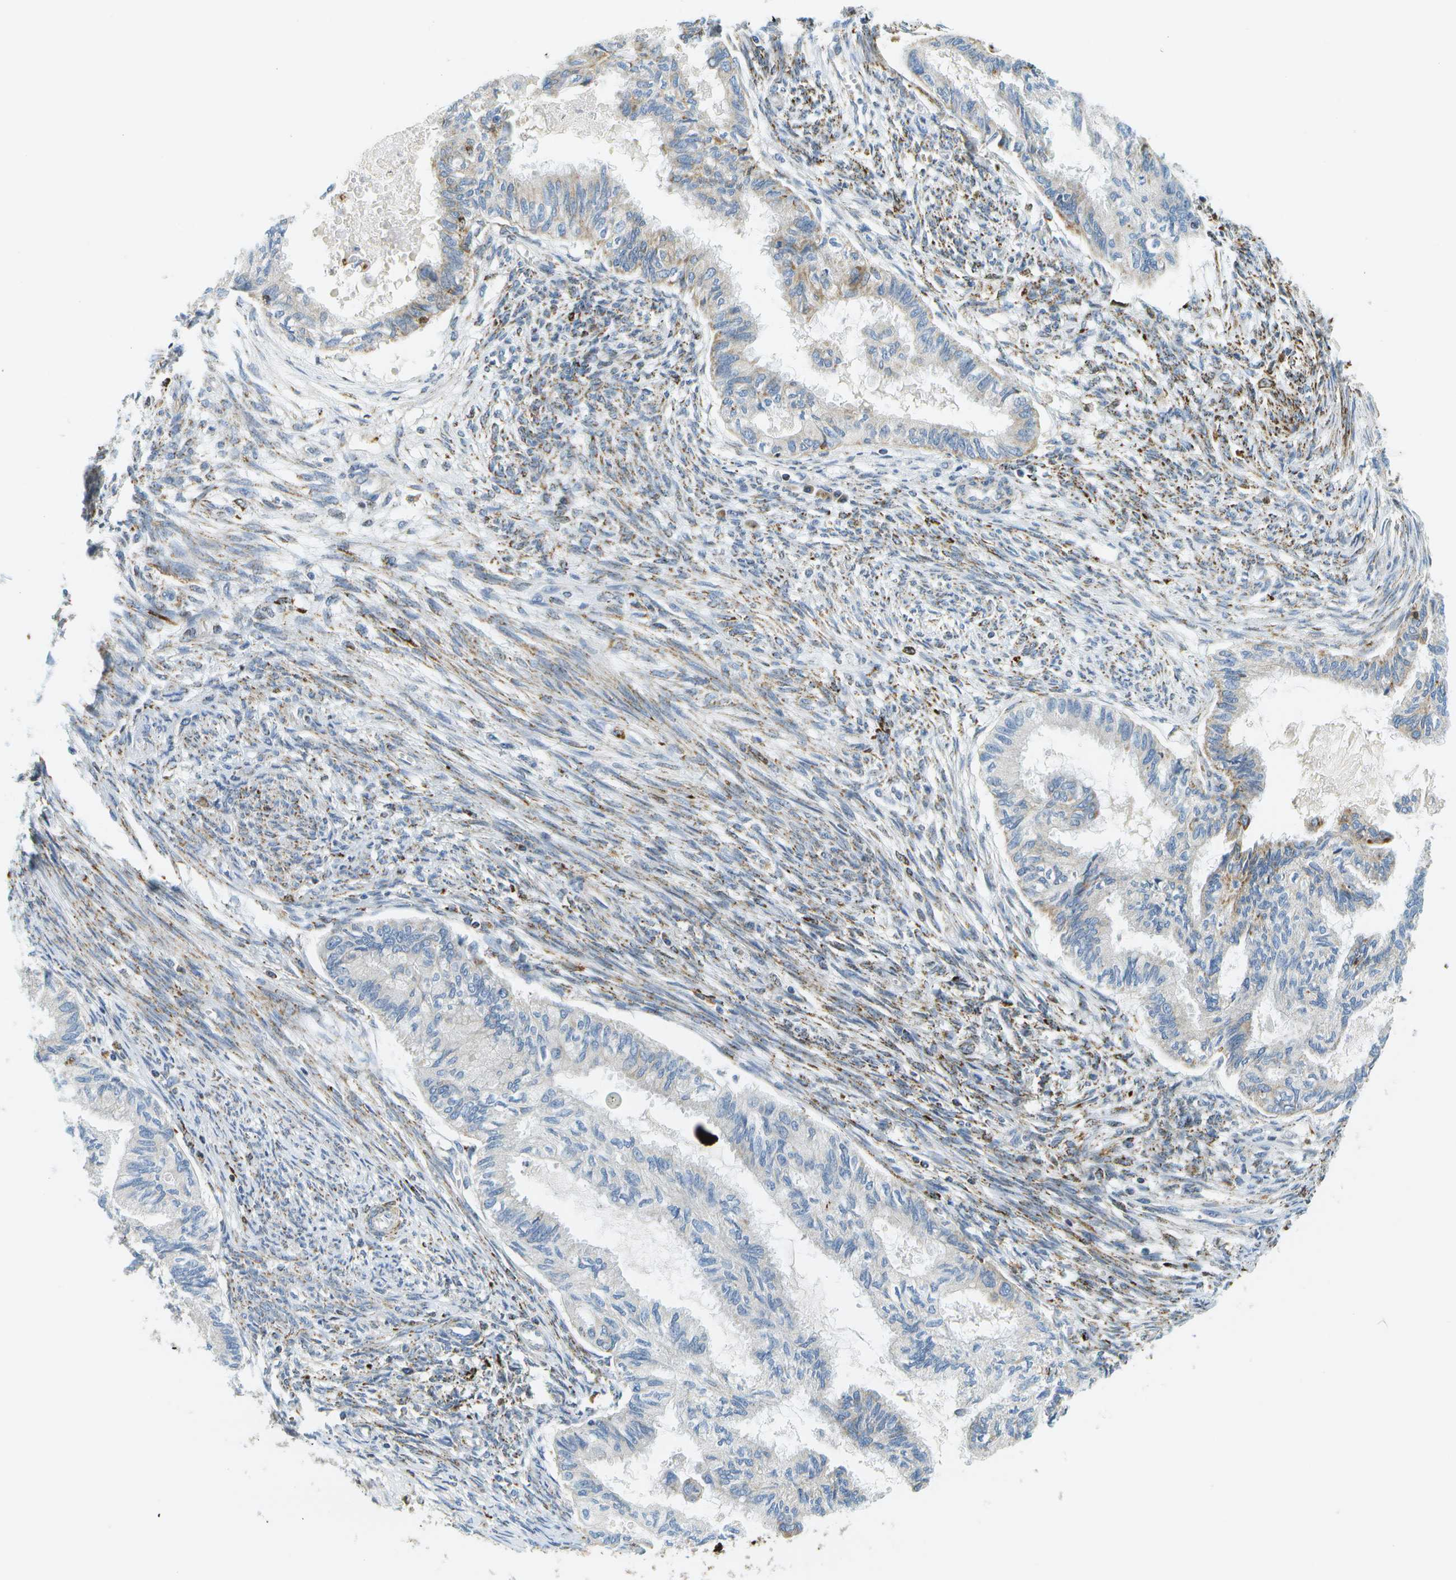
{"staining": {"intensity": "moderate", "quantity": "<25%", "location": "cytoplasmic/membranous"}, "tissue": "cervical cancer", "cell_type": "Tumor cells", "image_type": "cancer", "snomed": [{"axis": "morphology", "description": "Normal tissue, NOS"}, {"axis": "morphology", "description": "Adenocarcinoma, NOS"}, {"axis": "topography", "description": "Cervix"}, {"axis": "topography", "description": "Endometrium"}], "caption": "High-power microscopy captured an immunohistochemistry (IHC) image of cervical cancer, revealing moderate cytoplasmic/membranous expression in approximately <25% of tumor cells.", "gene": "HLCS", "patient": {"sex": "female", "age": 86}}